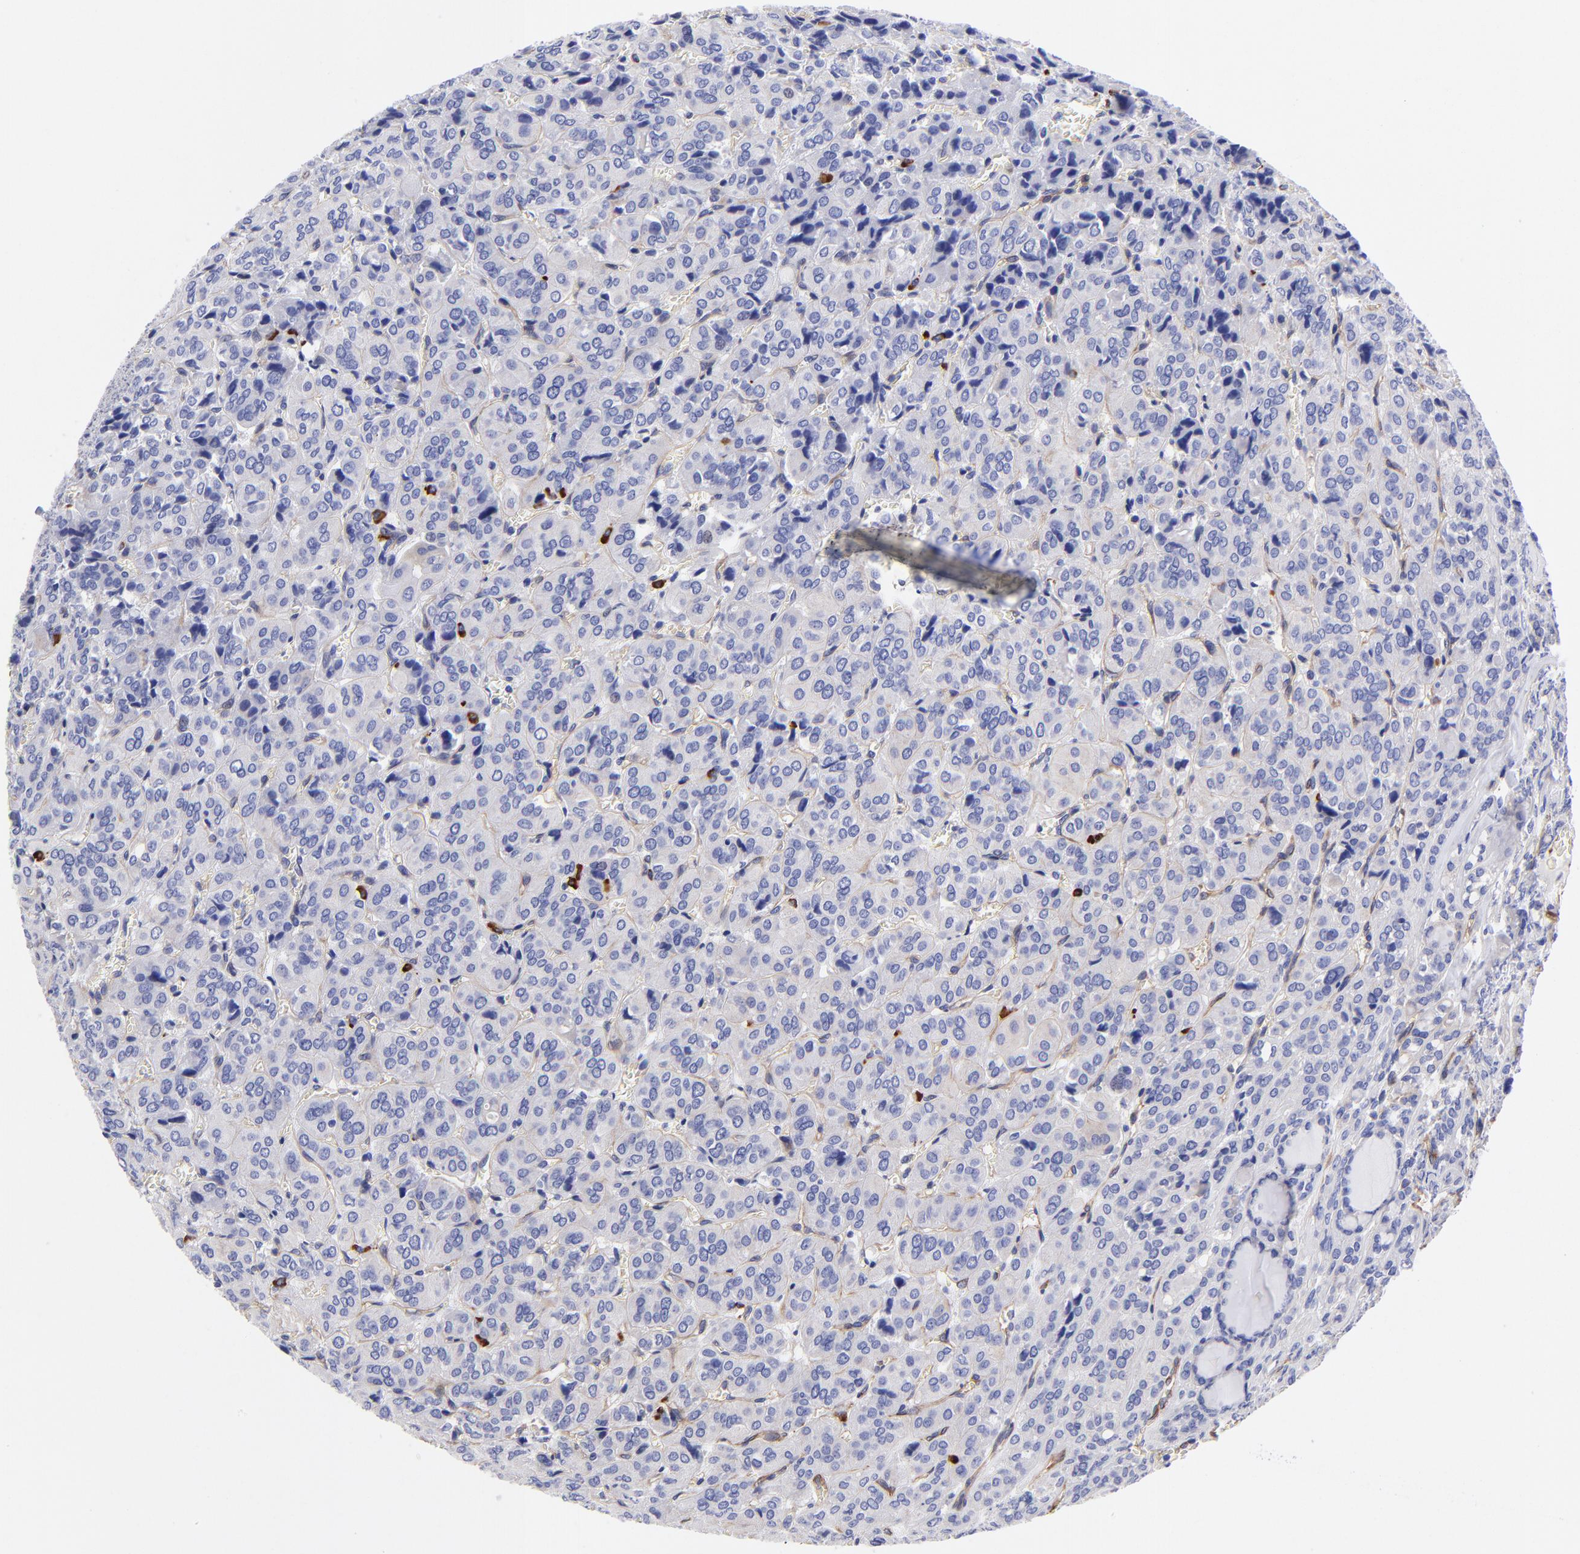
{"staining": {"intensity": "negative", "quantity": "none", "location": "none"}, "tissue": "thyroid cancer", "cell_type": "Tumor cells", "image_type": "cancer", "snomed": [{"axis": "morphology", "description": "Follicular adenoma carcinoma, NOS"}, {"axis": "topography", "description": "Thyroid gland"}], "caption": "Immunohistochemical staining of thyroid follicular adenoma carcinoma shows no significant positivity in tumor cells.", "gene": "PPFIBP1", "patient": {"sex": "female", "age": 71}}